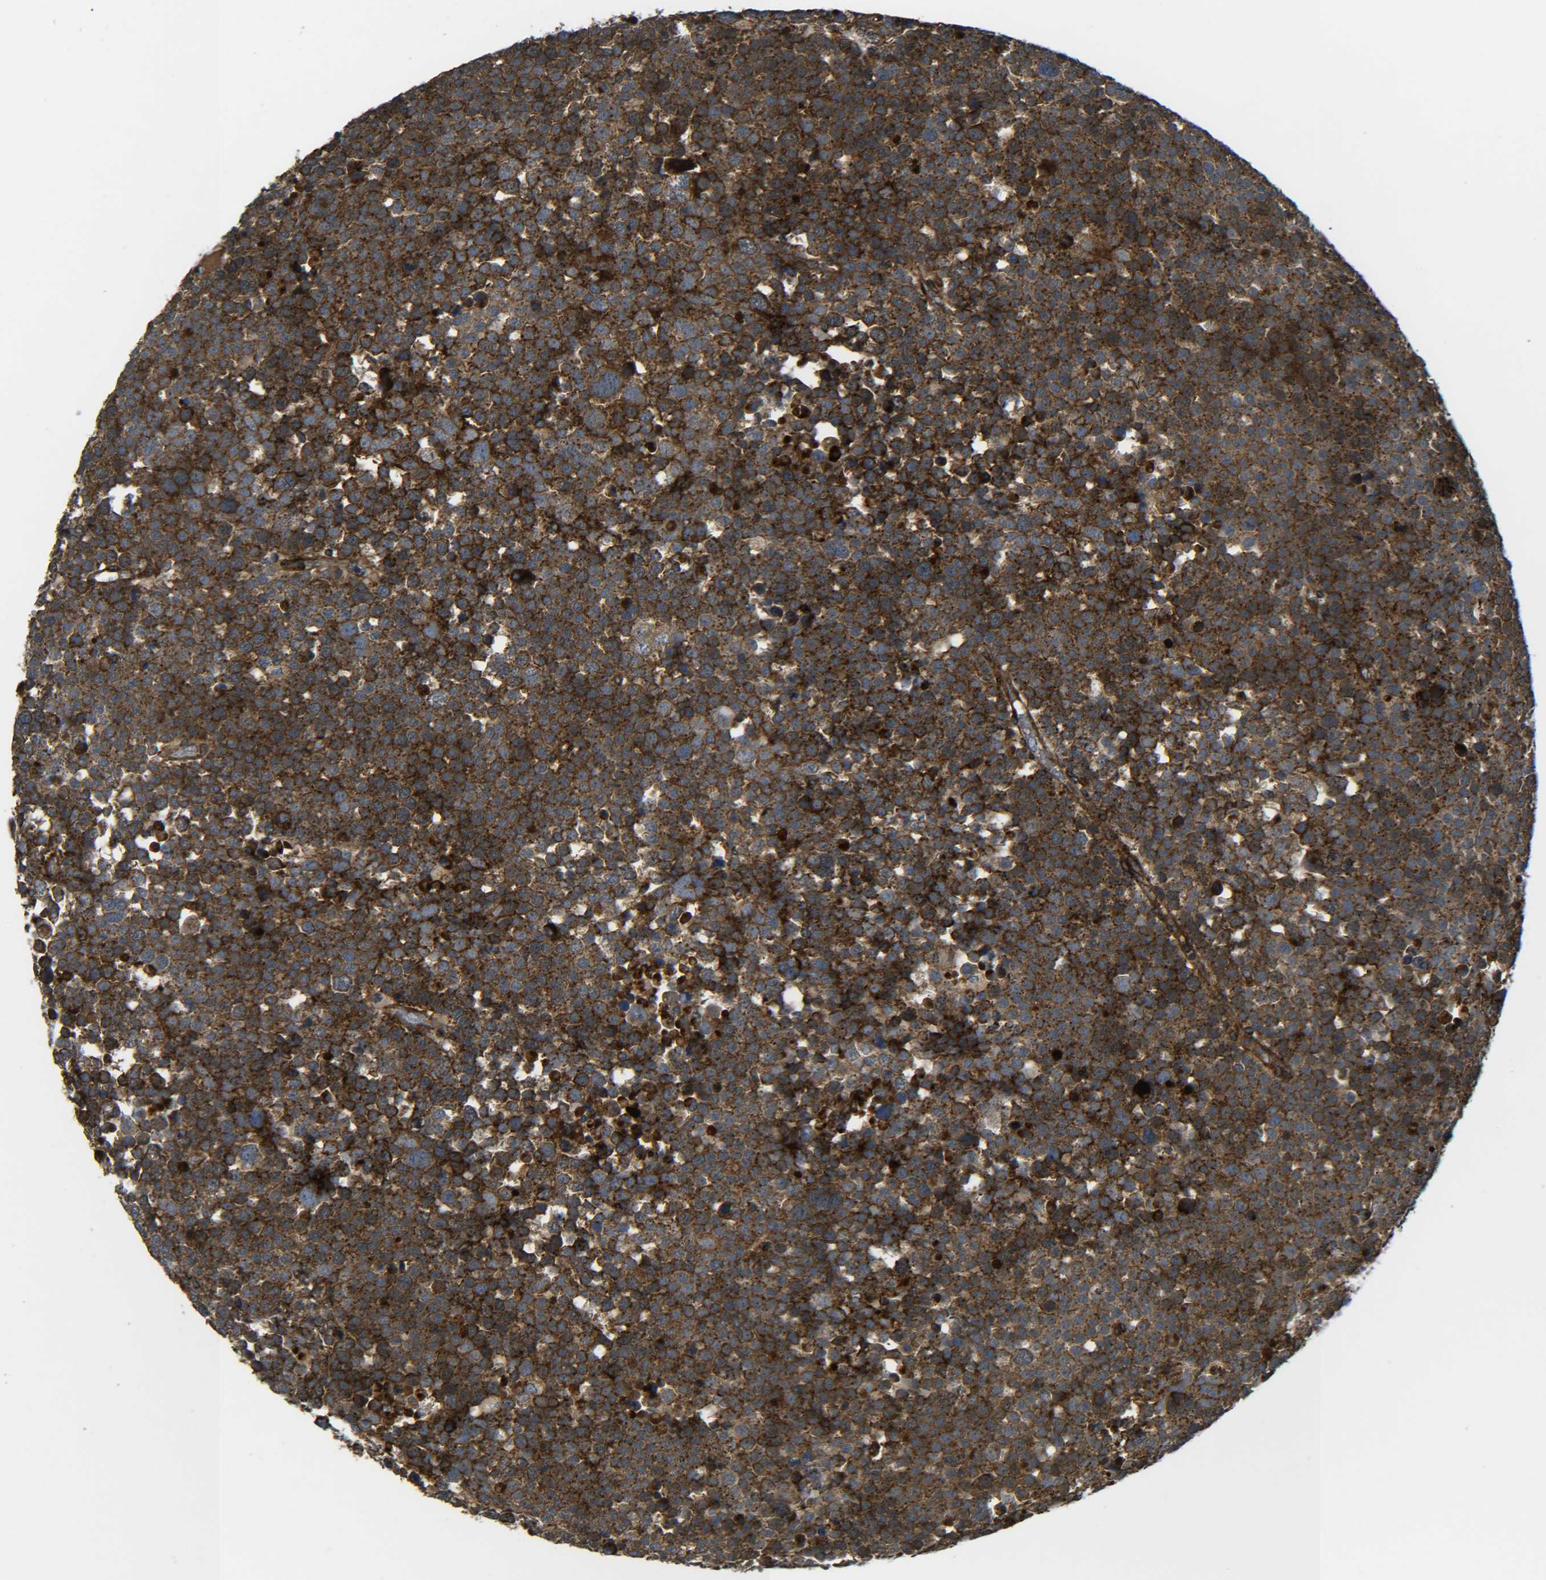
{"staining": {"intensity": "strong", "quantity": ">75%", "location": "cytoplasmic/membranous"}, "tissue": "testis cancer", "cell_type": "Tumor cells", "image_type": "cancer", "snomed": [{"axis": "morphology", "description": "Seminoma, NOS"}, {"axis": "topography", "description": "Testis"}], "caption": "A brown stain labels strong cytoplasmic/membranous positivity of a protein in human testis seminoma tumor cells. The protein of interest is stained brown, and the nuclei are stained in blue (DAB (3,3'-diaminobenzidine) IHC with brightfield microscopy, high magnification).", "gene": "ECE1", "patient": {"sex": "male", "age": 71}}